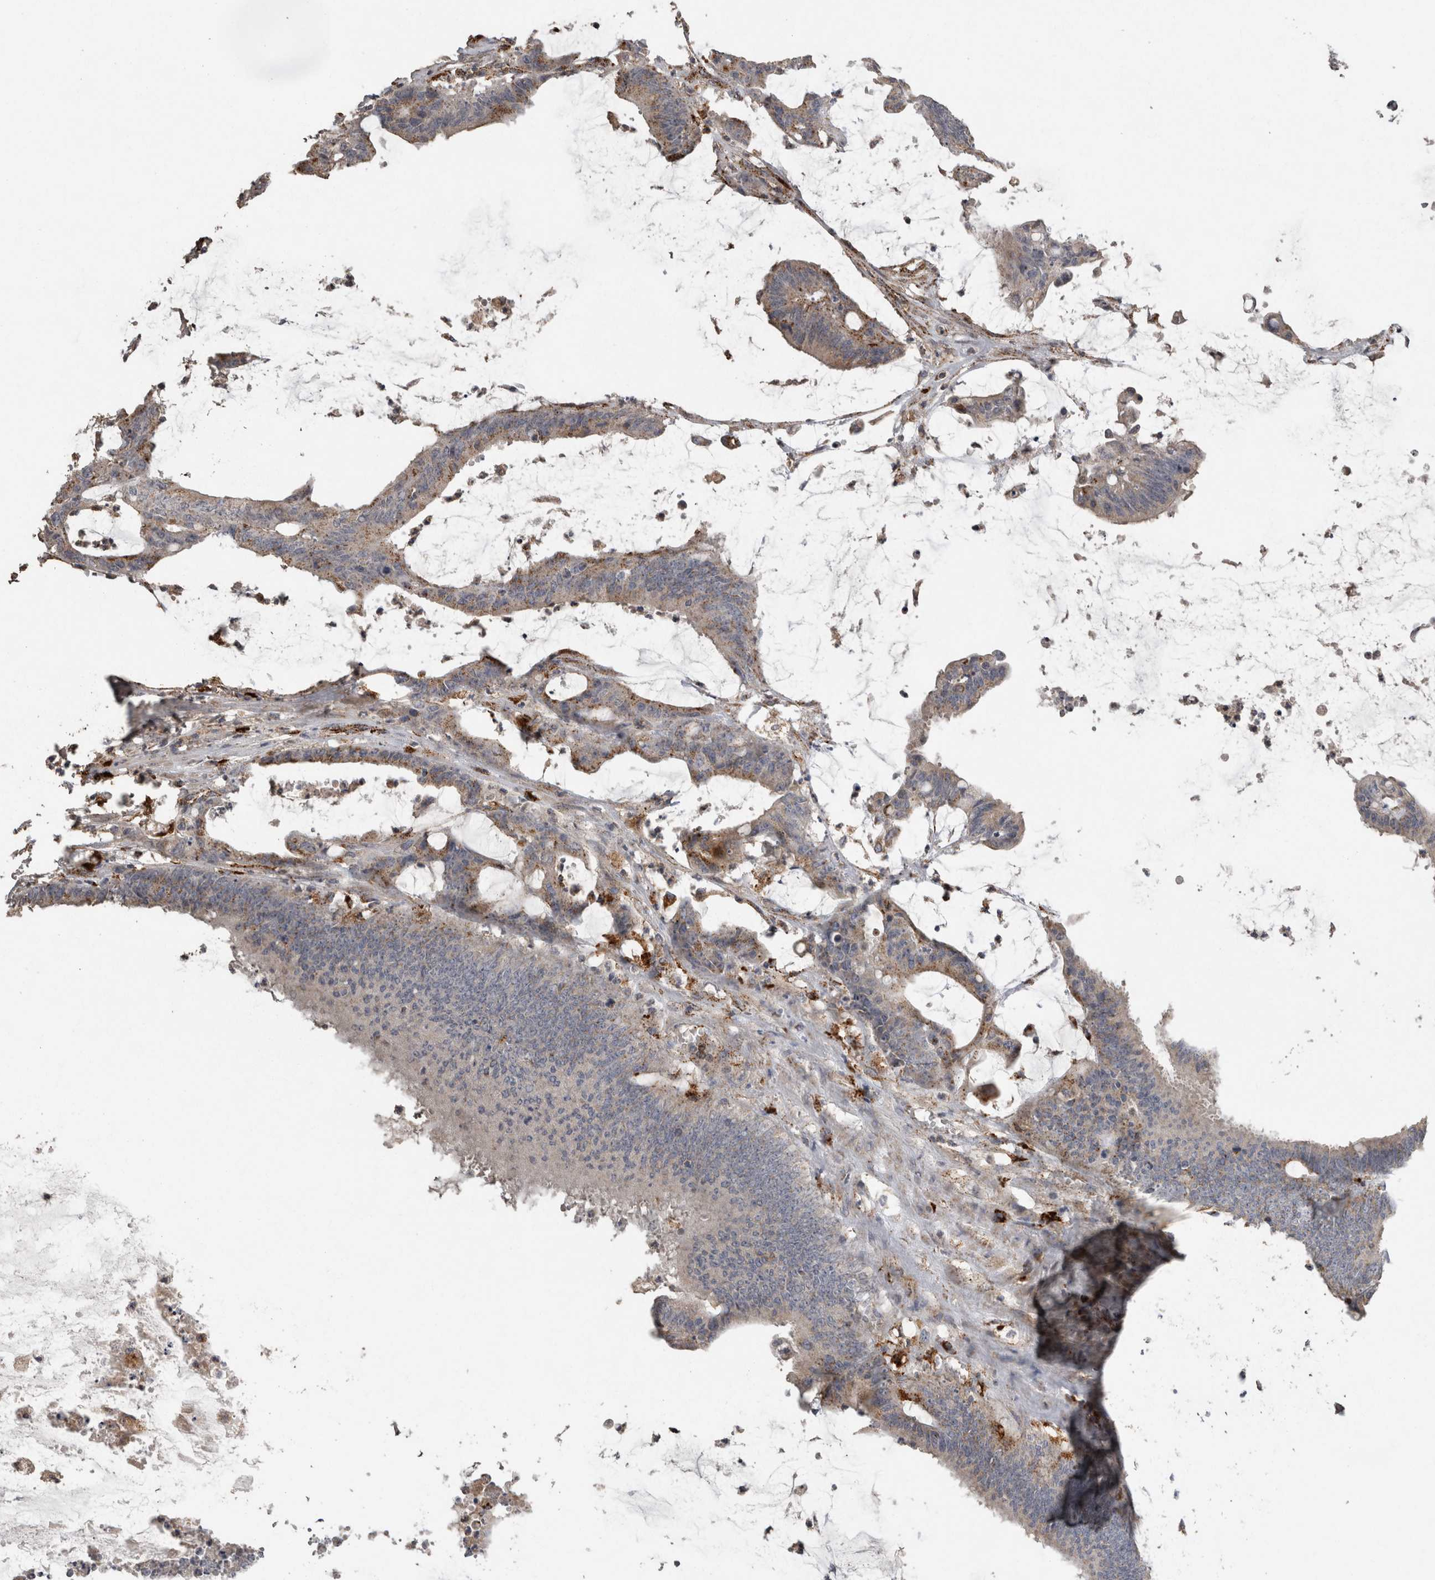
{"staining": {"intensity": "weak", "quantity": "25%-75%", "location": "cytoplasmic/membranous"}, "tissue": "colorectal cancer", "cell_type": "Tumor cells", "image_type": "cancer", "snomed": [{"axis": "morphology", "description": "Adenocarcinoma, NOS"}, {"axis": "topography", "description": "Rectum"}], "caption": "High-magnification brightfield microscopy of colorectal adenocarcinoma stained with DAB (brown) and counterstained with hematoxylin (blue). tumor cells exhibit weak cytoplasmic/membranous positivity is seen in about25%-75% of cells. The staining is performed using DAB (3,3'-diaminobenzidine) brown chromogen to label protein expression. The nuclei are counter-stained blue using hematoxylin.", "gene": "CTSZ", "patient": {"sex": "female", "age": 66}}